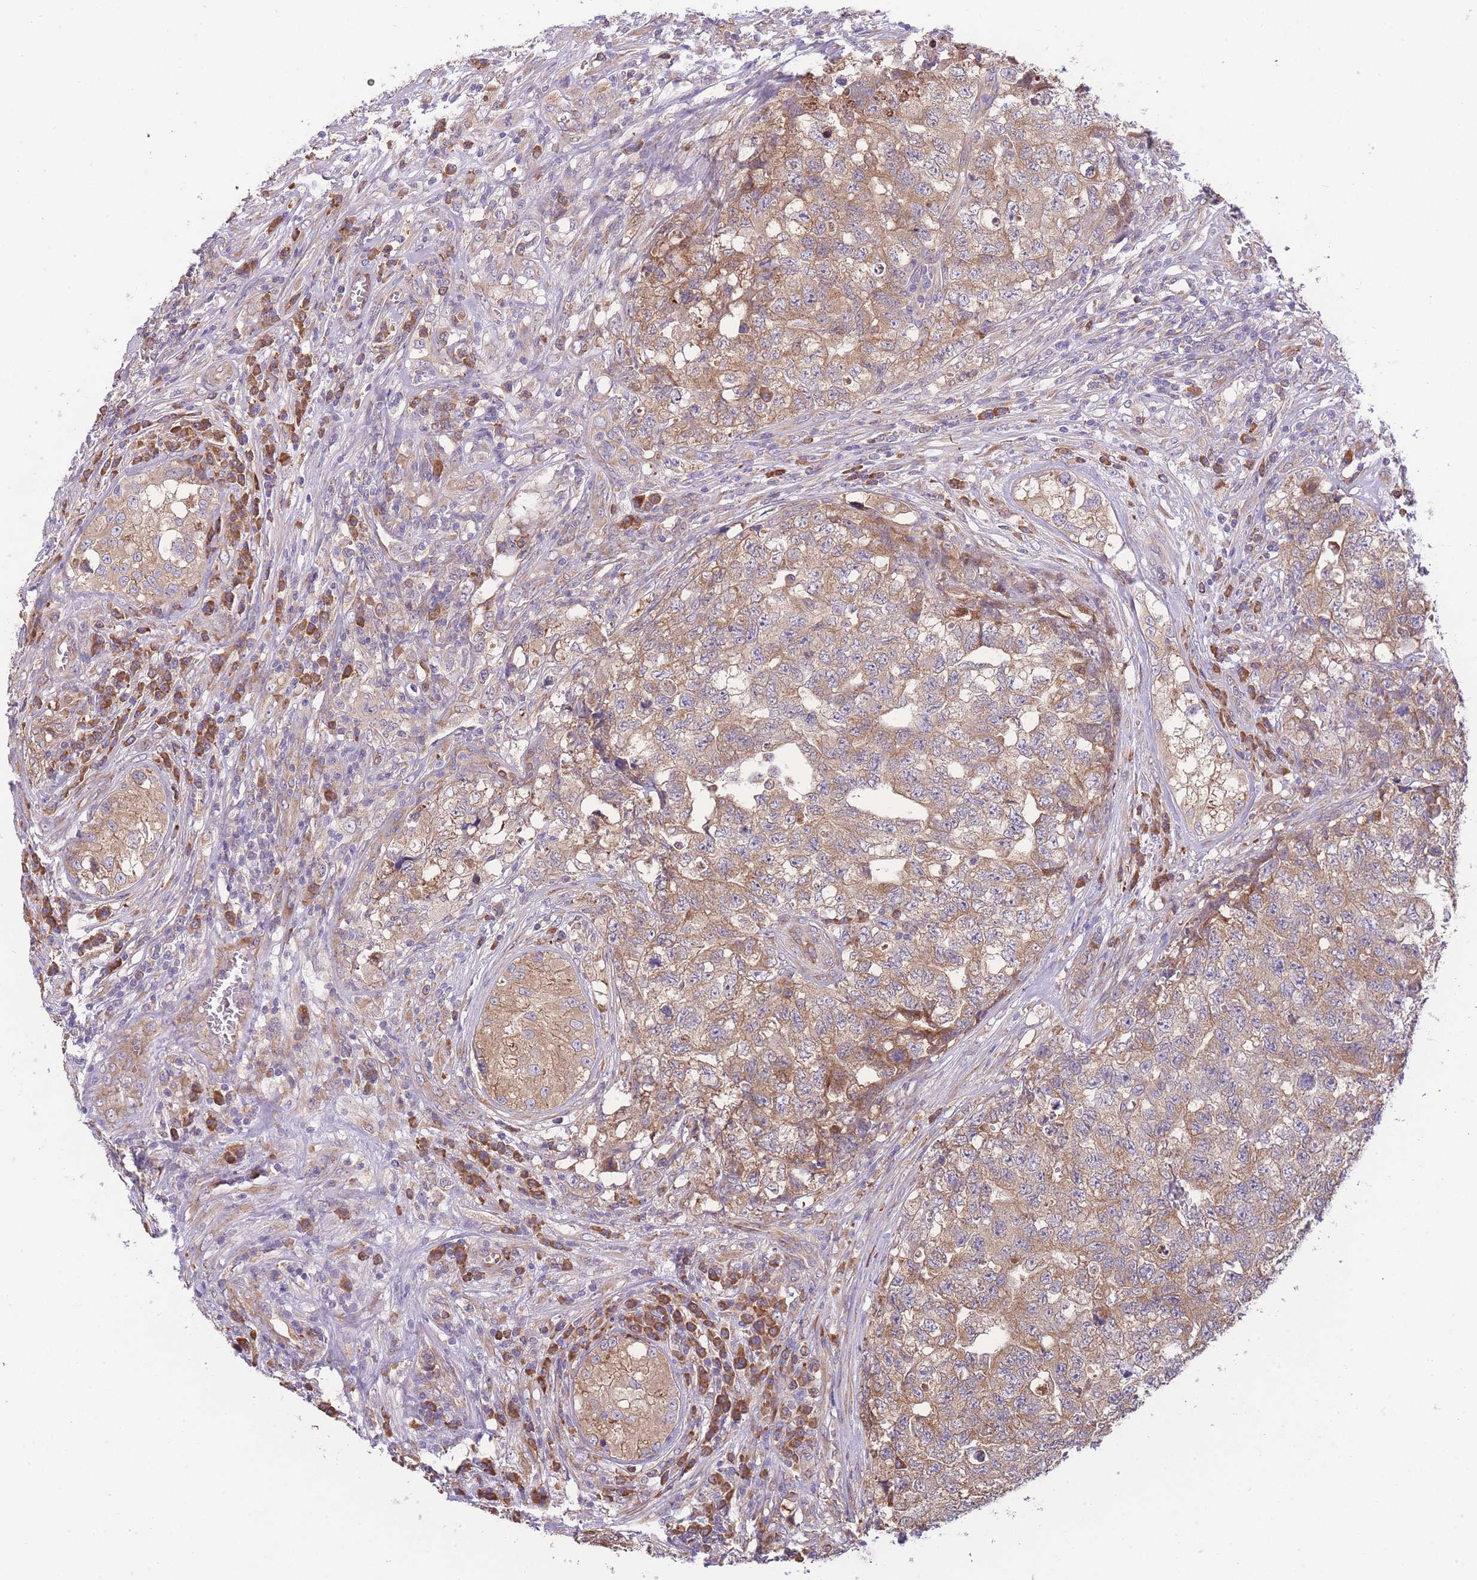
{"staining": {"intensity": "moderate", "quantity": ">75%", "location": "cytoplasmic/membranous"}, "tissue": "testis cancer", "cell_type": "Tumor cells", "image_type": "cancer", "snomed": [{"axis": "morphology", "description": "Carcinoma, Embryonal, NOS"}, {"axis": "topography", "description": "Testis"}], "caption": "Immunohistochemical staining of human testis cancer (embryonal carcinoma) displays moderate cytoplasmic/membranous protein staining in about >75% of tumor cells.", "gene": "BEX1", "patient": {"sex": "male", "age": 31}}